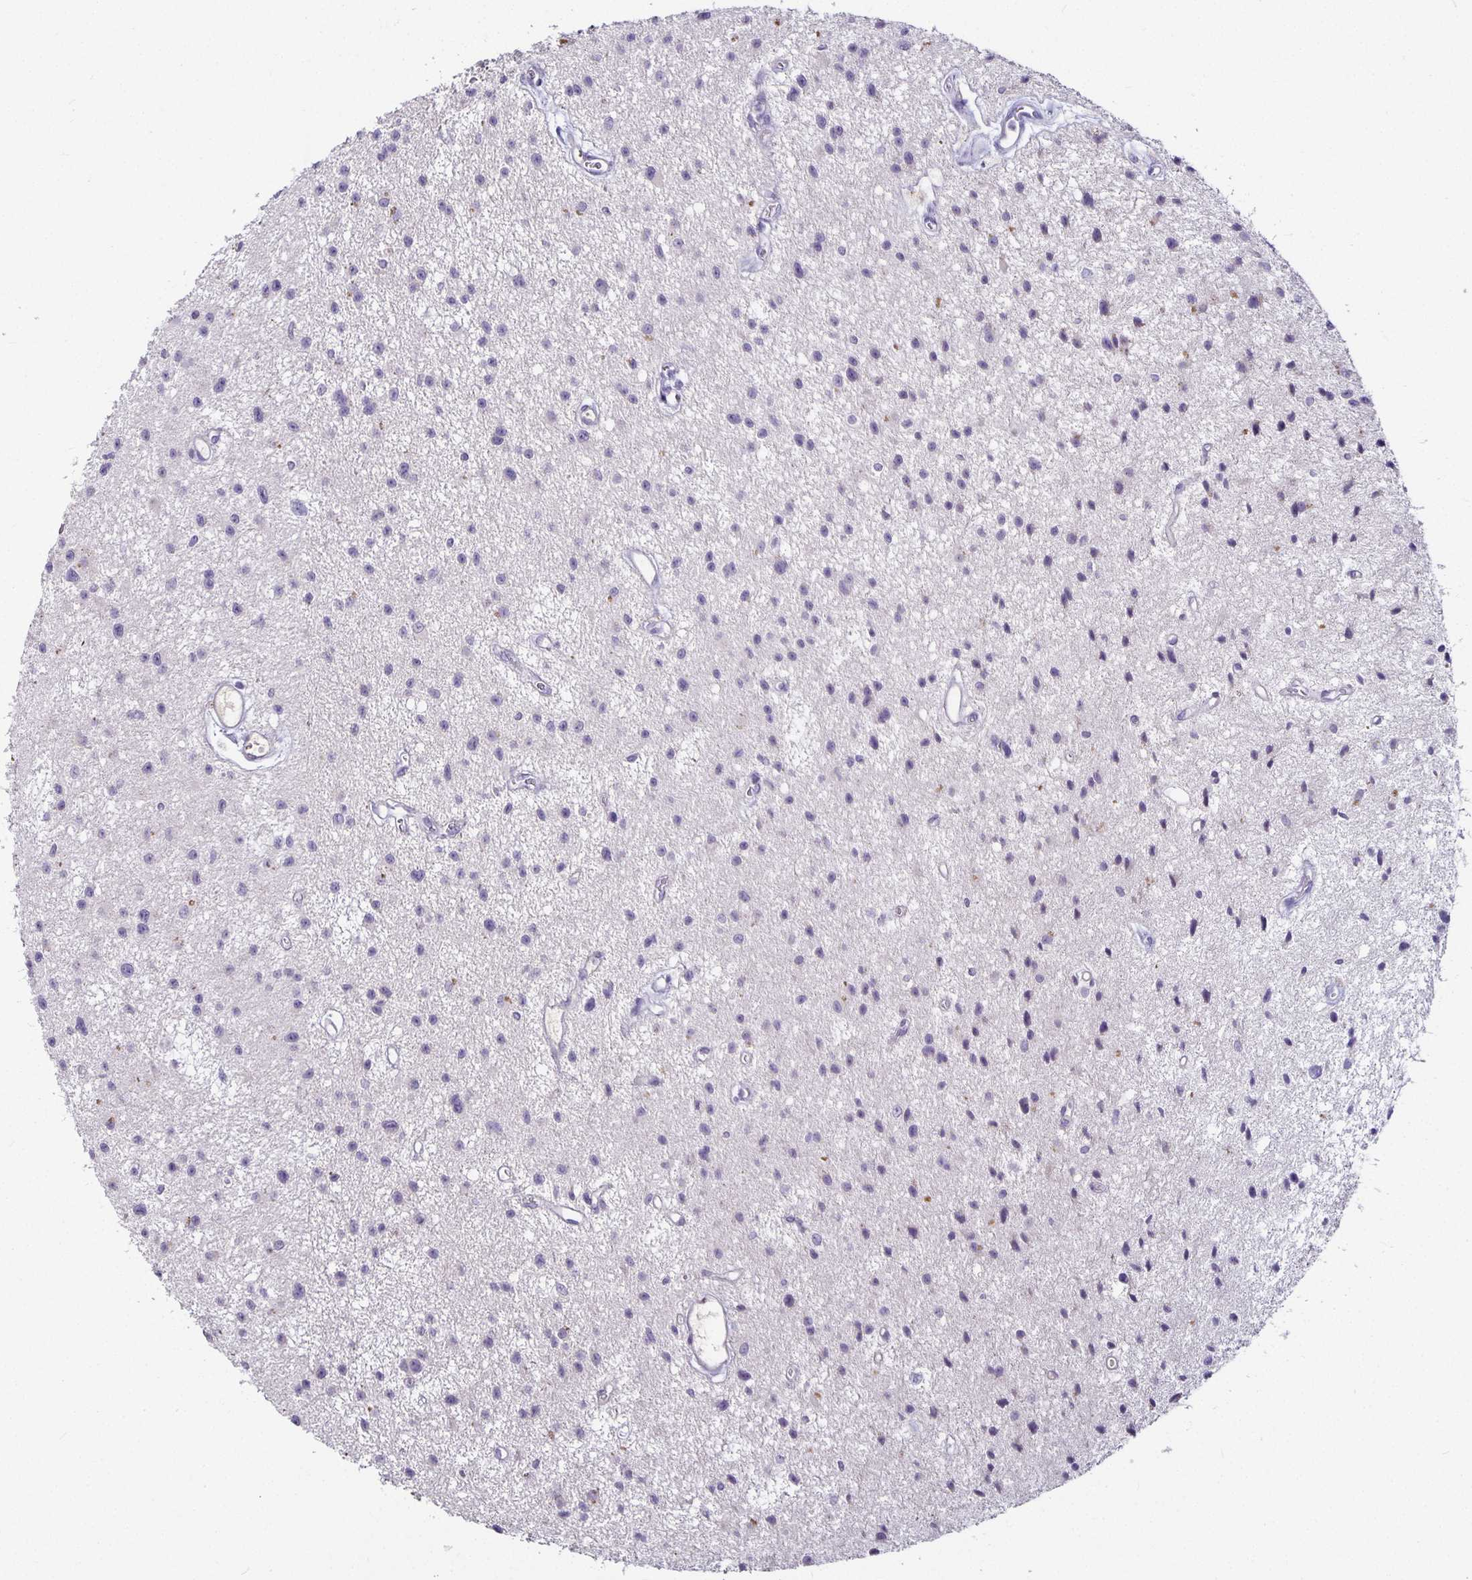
{"staining": {"intensity": "negative", "quantity": "none", "location": "none"}, "tissue": "glioma", "cell_type": "Tumor cells", "image_type": "cancer", "snomed": [{"axis": "morphology", "description": "Glioma, malignant, Low grade"}, {"axis": "topography", "description": "Brain"}], "caption": "Immunohistochemistry image of glioma stained for a protein (brown), which demonstrates no positivity in tumor cells.", "gene": "CA12", "patient": {"sex": "male", "age": 43}}